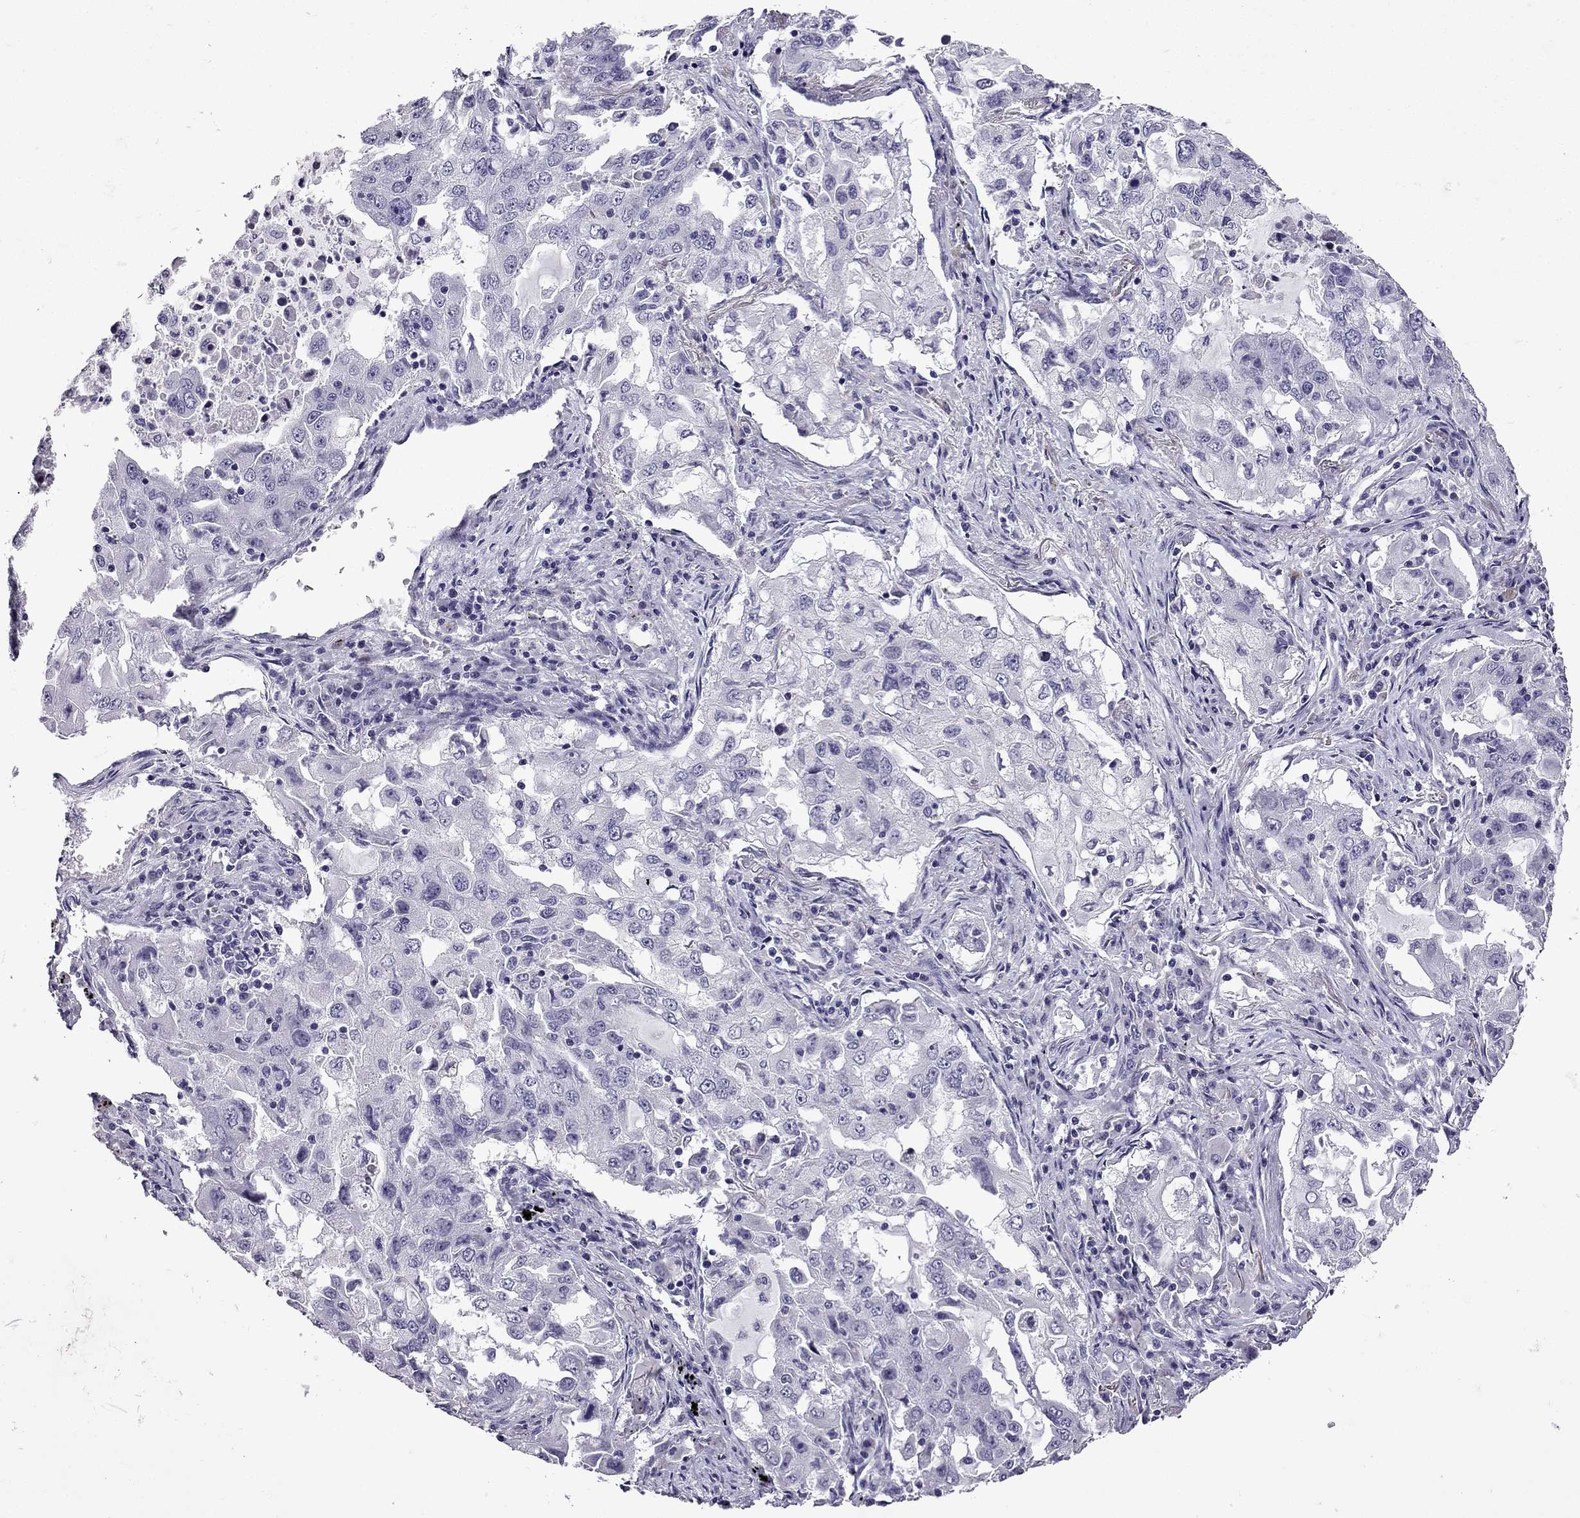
{"staining": {"intensity": "negative", "quantity": "none", "location": "none"}, "tissue": "lung cancer", "cell_type": "Tumor cells", "image_type": "cancer", "snomed": [{"axis": "morphology", "description": "Adenocarcinoma, NOS"}, {"axis": "topography", "description": "Lung"}], "caption": "High magnification brightfield microscopy of lung adenocarcinoma stained with DAB (brown) and counterstained with hematoxylin (blue): tumor cells show no significant positivity.", "gene": "TTN", "patient": {"sex": "female", "age": 61}}